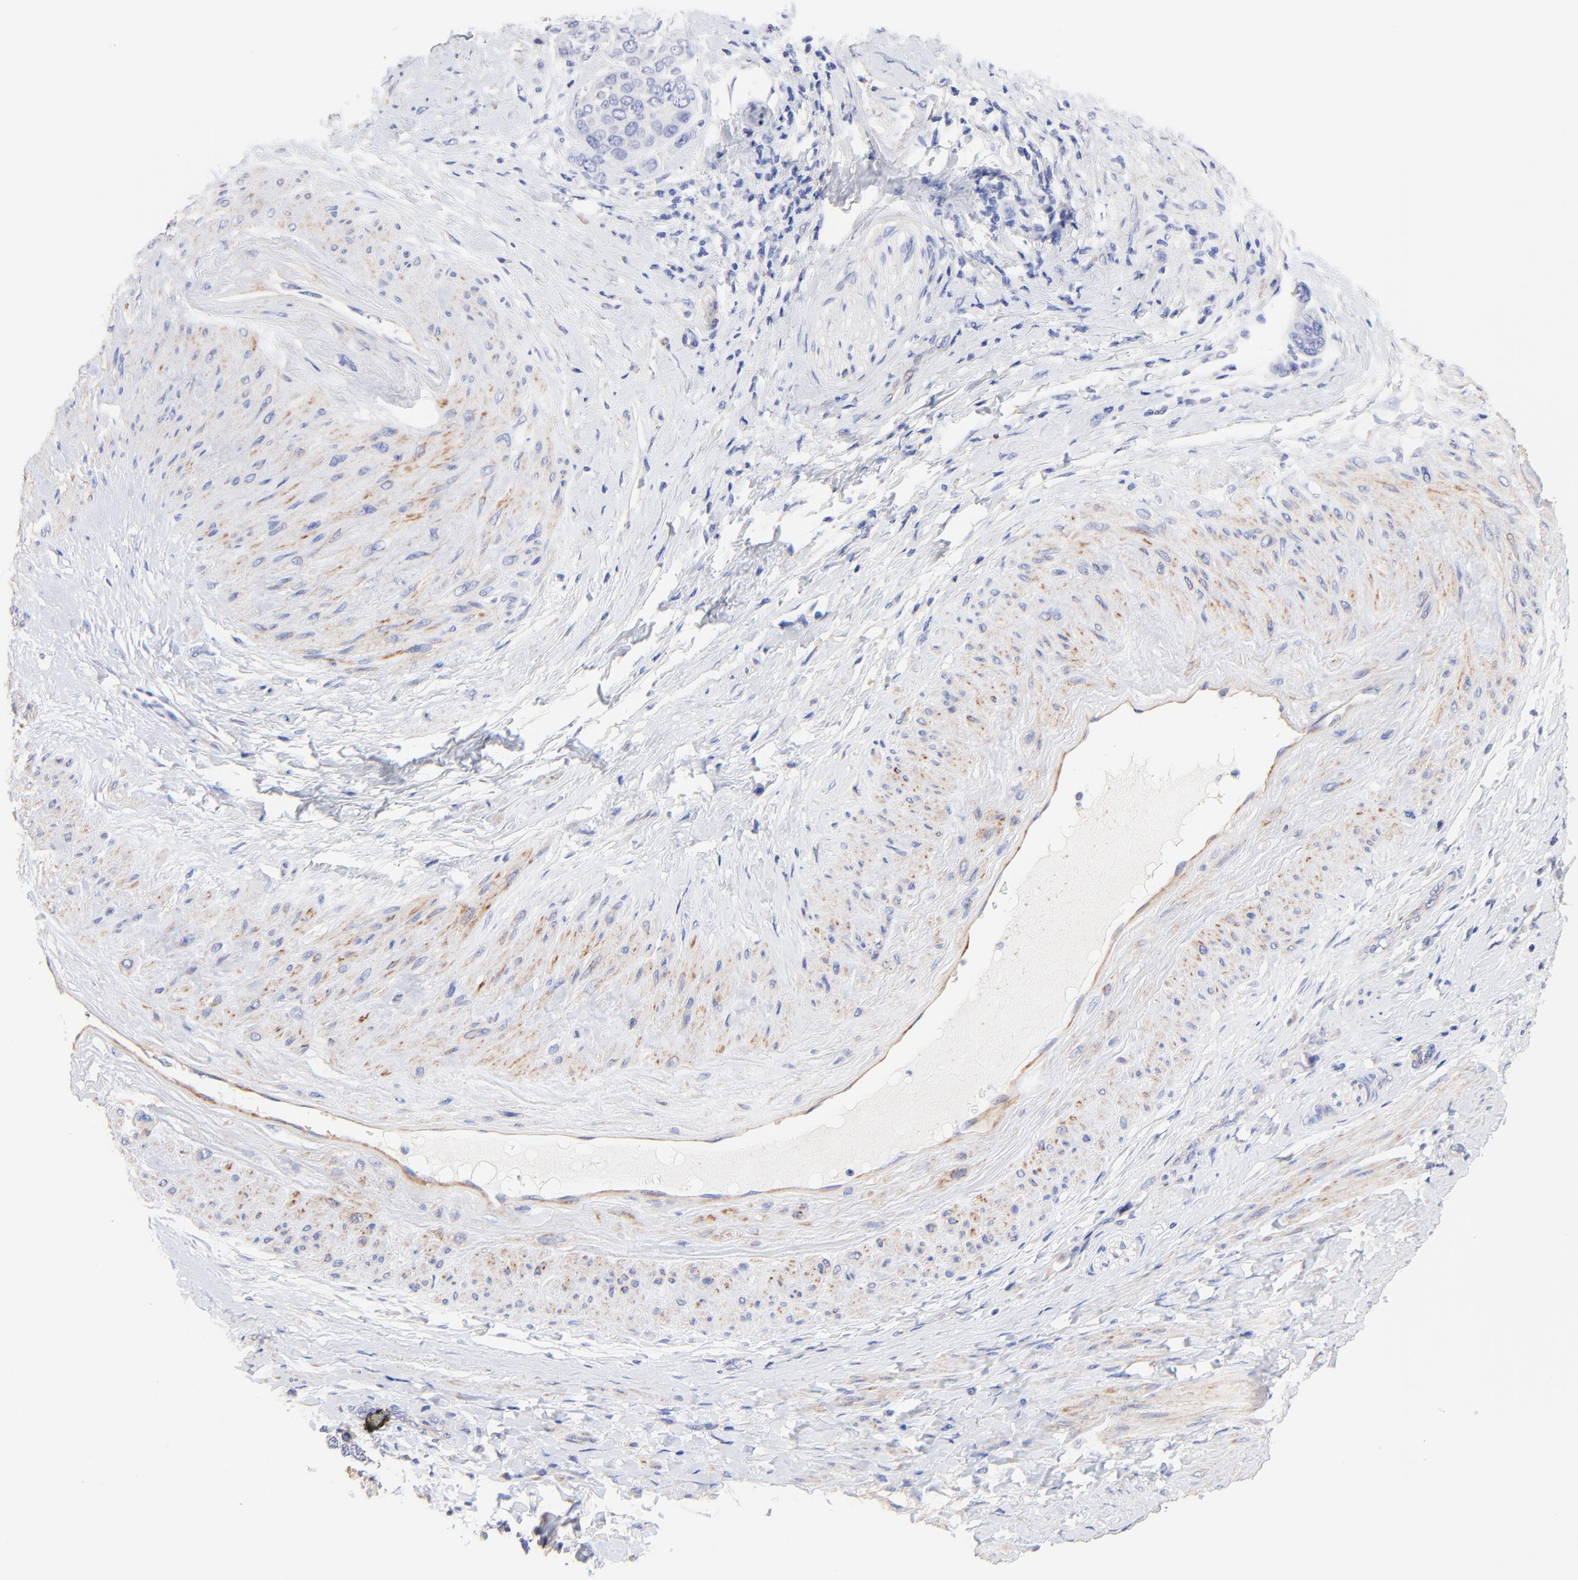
{"staining": {"intensity": "weak", "quantity": "<25%", "location": "nuclear"}, "tissue": "cervical cancer", "cell_type": "Tumor cells", "image_type": "cancer", "snomed": [{"axis": "morphology", "description": "Squamous cell carcinoma, NOS"}, {"axis": "topography", "description": "Cervix"}], "caption": "An immunohistochemistry (IHC) image of cervical cancer (squamous cell carcinoma) is shown. There is no staining in tumor cells of cervical cancer (squamous cell carcinoma).", "gene": "ACTRT1", "patient": {"sex": "female", "age": 54}}